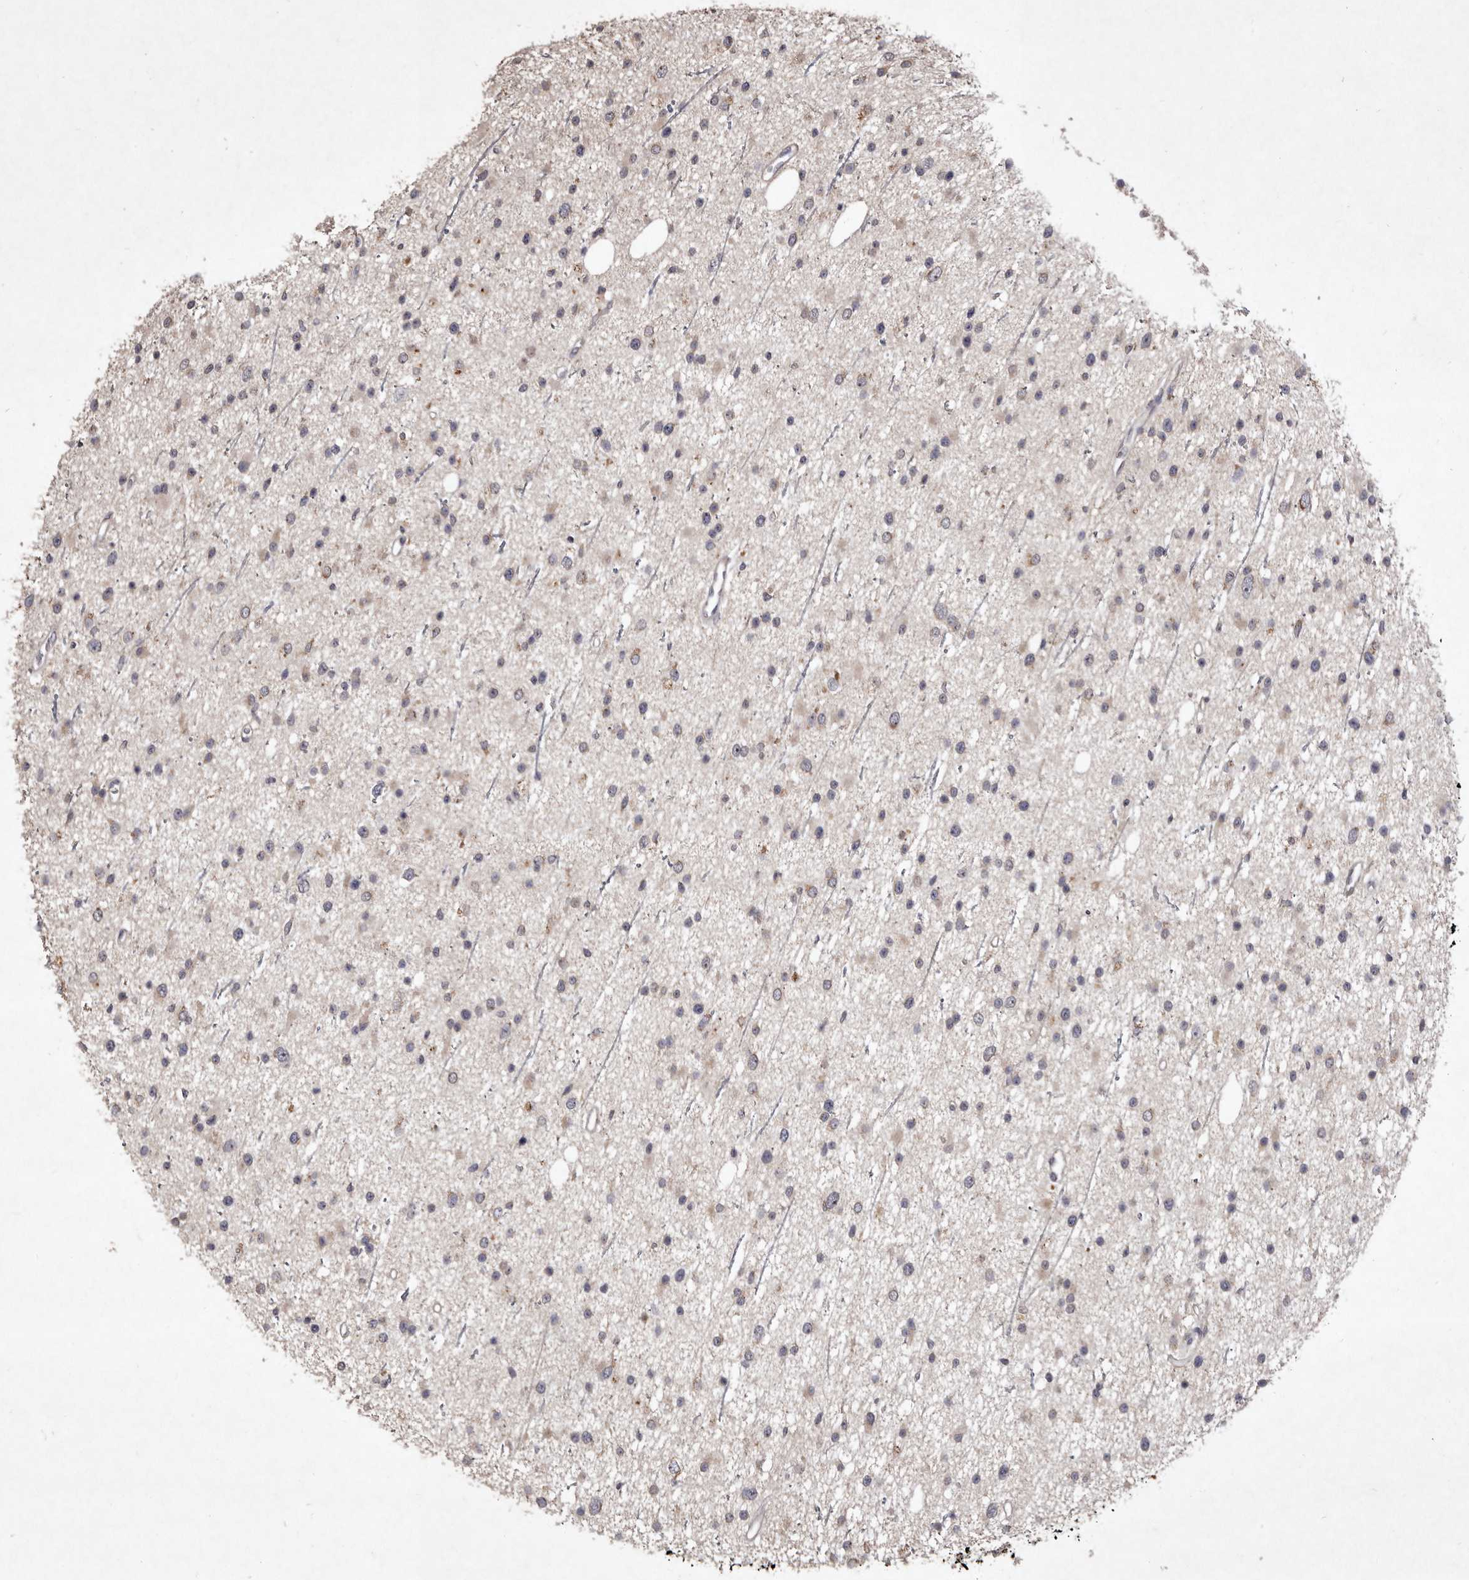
{"staining": {"intensity": "weak", "quantity": "<25%", "location": "cytoplasmic/membranous"}, "tissue": "glioma", "cell_type": "Tumor cells", "image_type": "cancer", "snomed": [{"axis": "morphology", "description": "Glioma, malignant, Low grade"}, {"axis": "topography", "description": "Cerebral cortex"}], "caption": "A histopathology image of human glioma is negative for staining in tumor cells.", "gene": "FLAD1", "patient": {"sex": "female", "age": 39}}